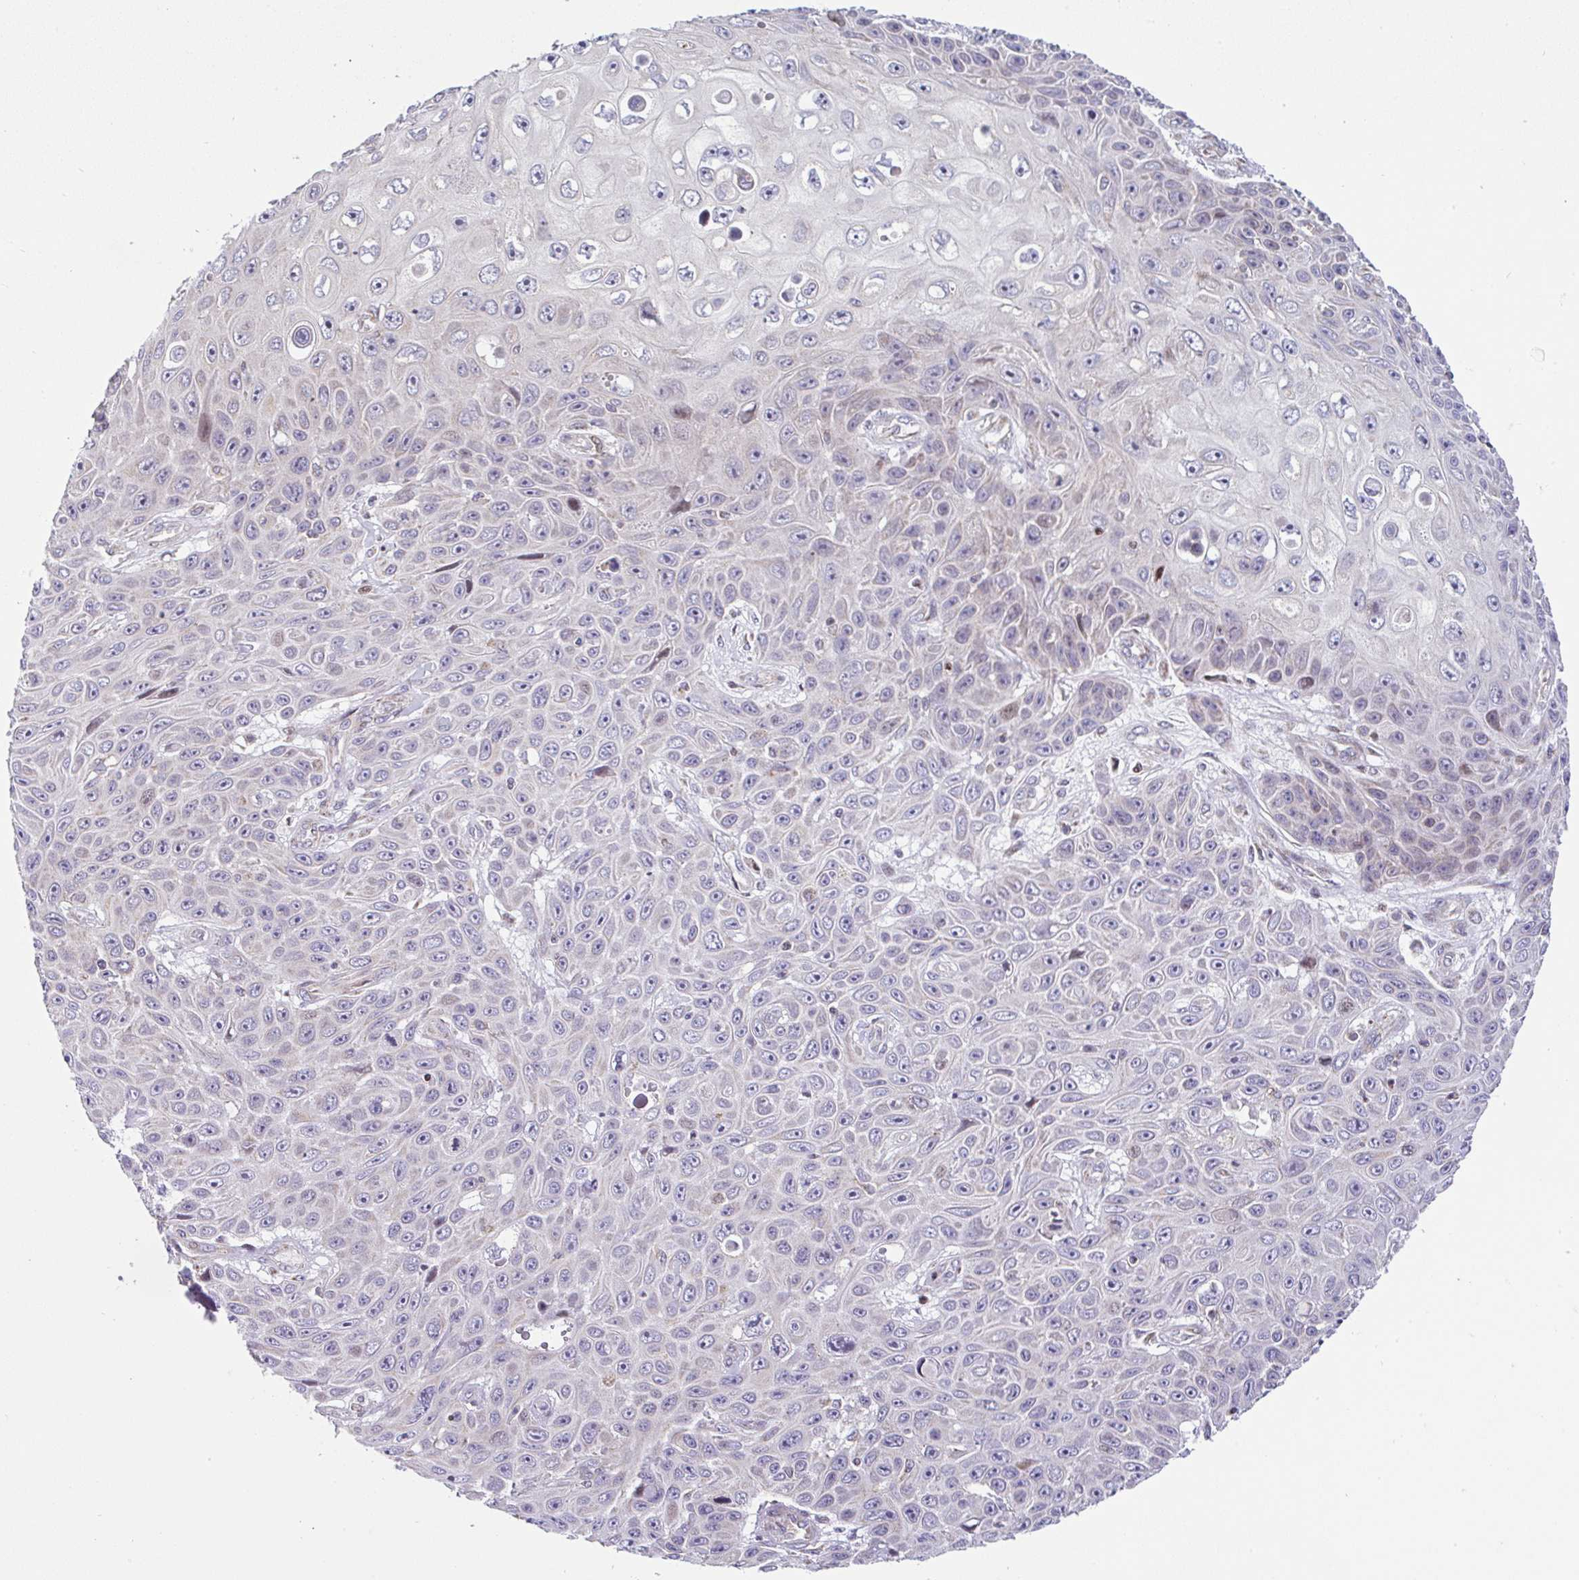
{"staining": {"intensity": "negative", "quantity": "none", "location": "none"}, "tissue": "skin cancer", "cell_type": "Tumor cells", "image_type": "cancer", "snomed": [{"axis": "morphology", "description": "Squamous cell carcinoma, NOS"}, {"axis": "topography", "description": "Skin"}], "caption": "Micrograph shows no significant protein expression in tumor cells of skin cancer (squamous cell carcinoma). (DAB (3,3'-diaminobenzidine) IHC with hematoxylin counter stain).", "gene": "FIGNL1", "patient": {"sex": "male", "age": 82}}